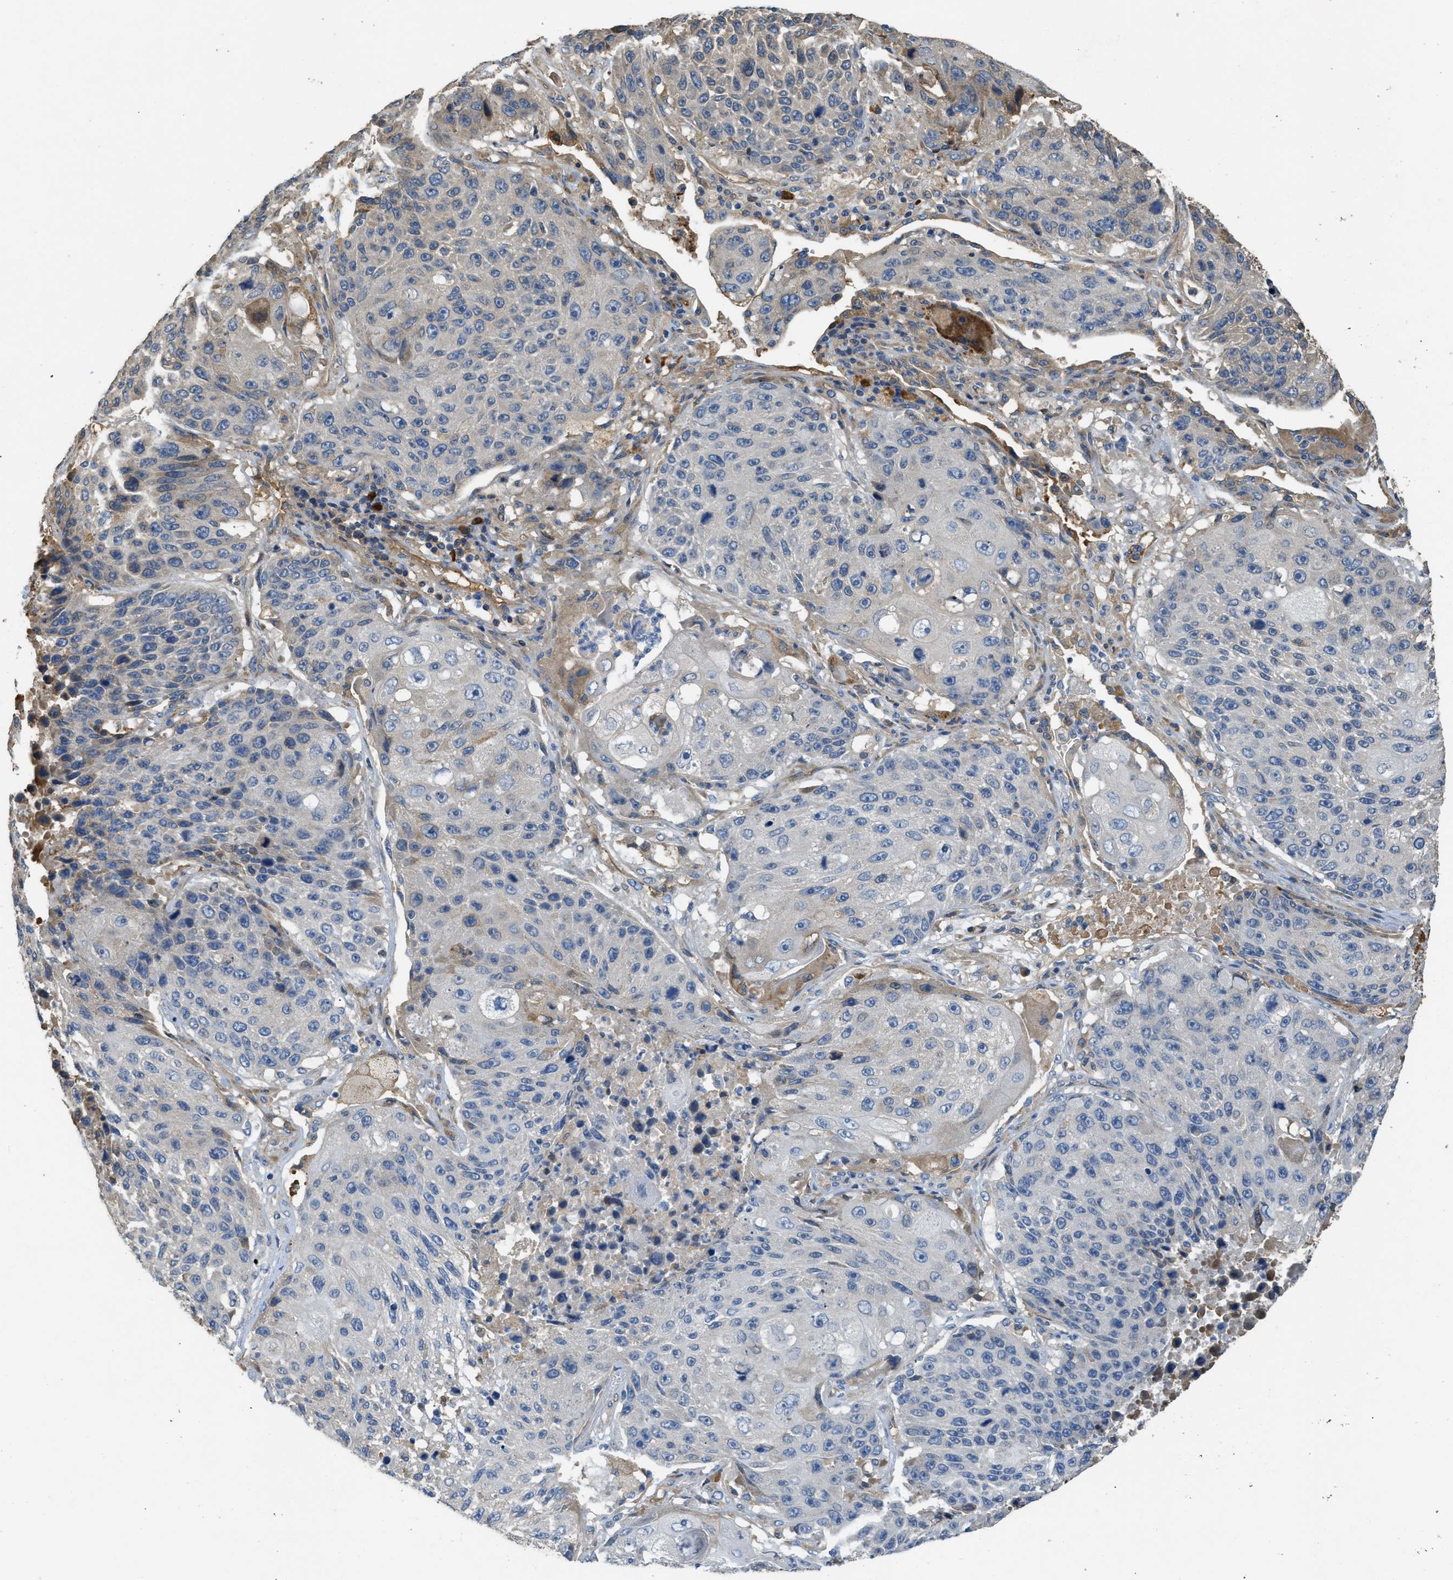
{"staining": {"intensity": "weak", "quantity": "<25%", "location": "cytoplasmic/membranous"}, "tissue": "lung cancer", "cell_type": "Tumor cells", "image_type": "cancer", "snomed": [{"axis": "morphology", "description": "Squamous cell carcinoma, NOS"}, {"axis": "topography", "description": "Lung"}], "caption": "Immunohistochemistry (IHC) image of neoplastic tissue: human lung cancer stained with DAB reveals no significant protein positivity in tumor cells.", "gene": "RIPK2", "patient": {"sex": "male", "age": 61}}